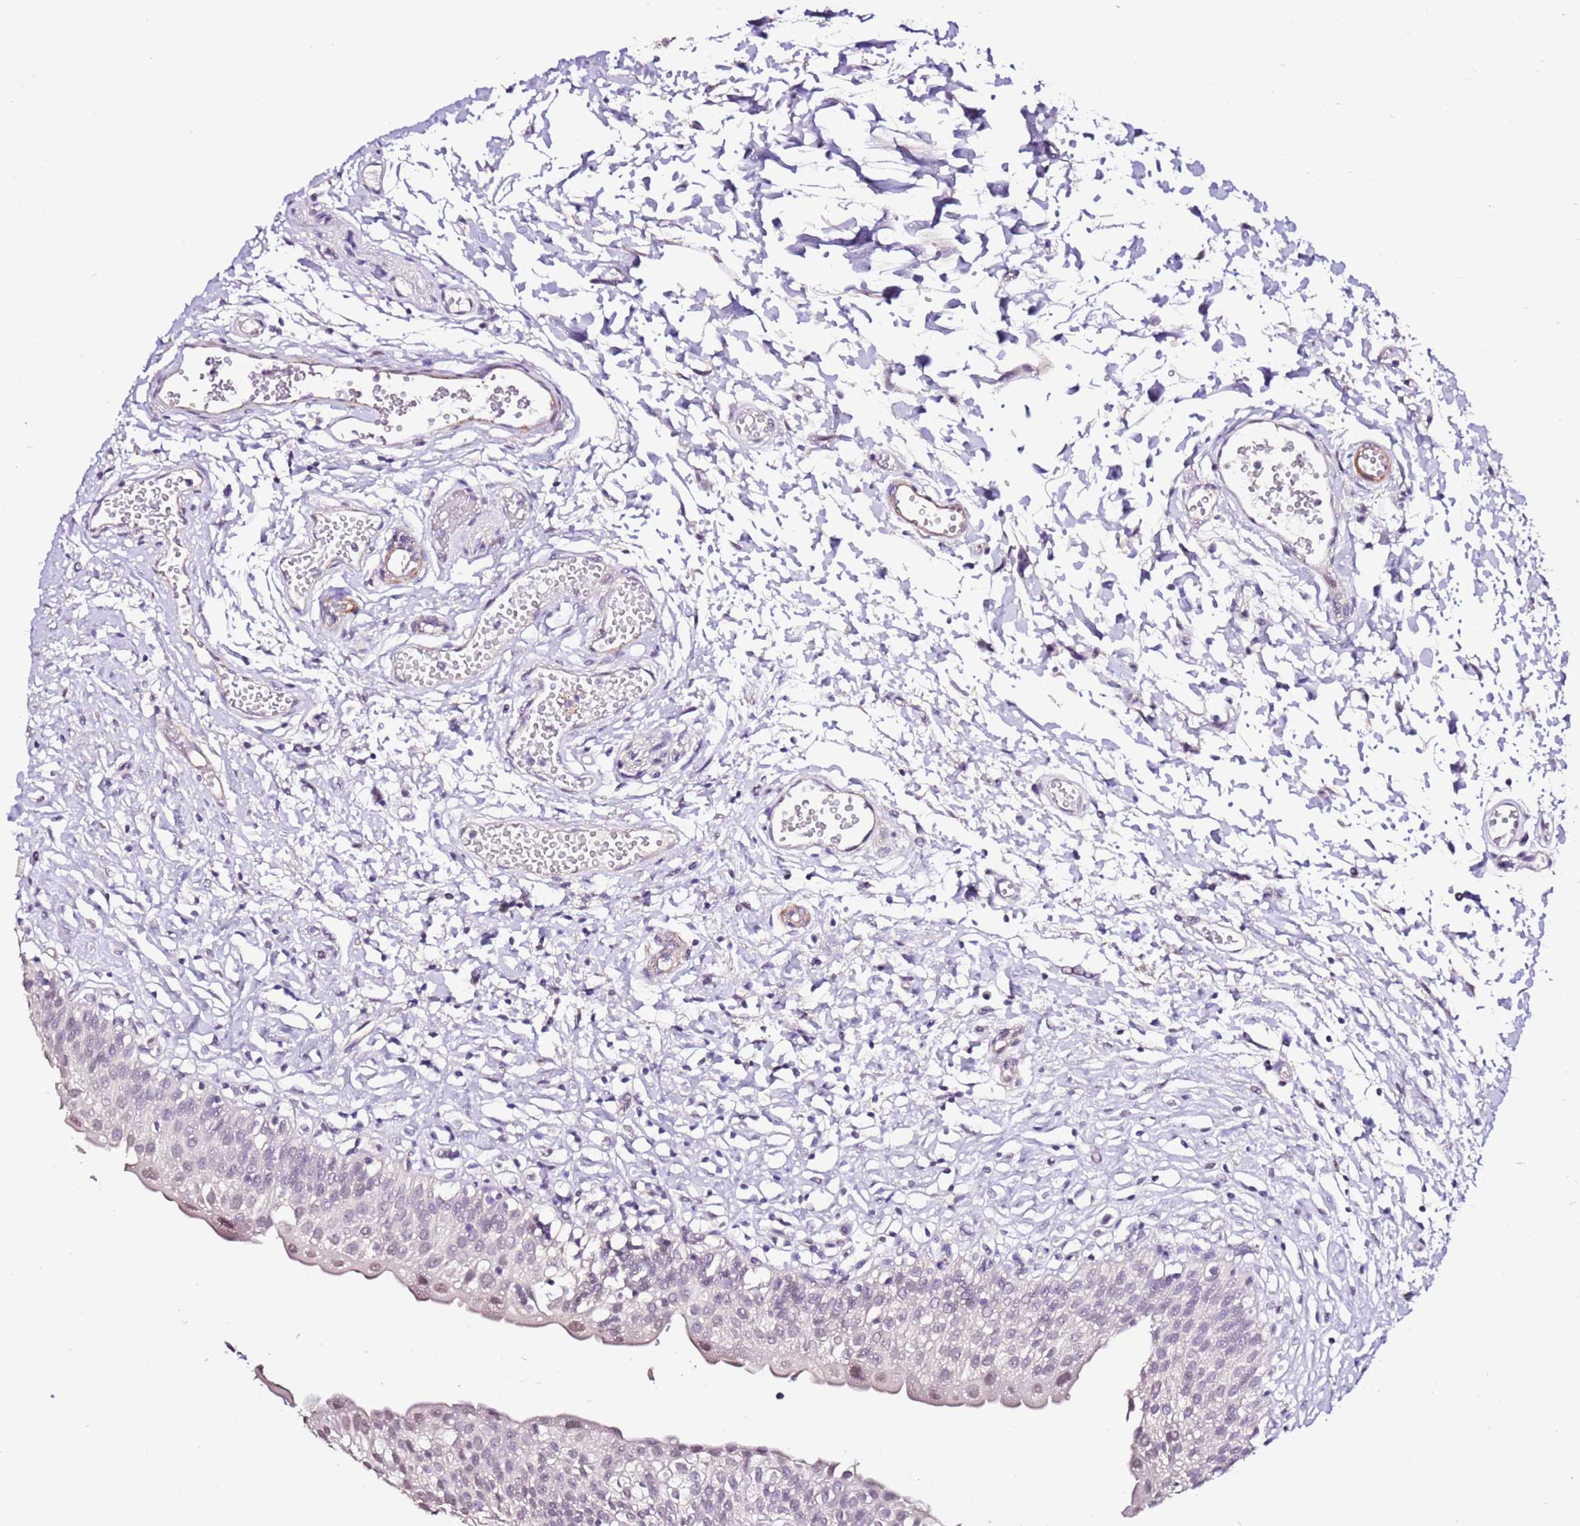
{"staining": {"intensity": "negative", "quantity": "none", "location": "none"}, "tissue": "urinary bladder", "cell_type": "Urothelial cells", "image_type": "normal", "snomed": [{"axis": "morphology", "description": "Normal tissue, NOS"}, {"axis": "topography", "description": "Urinary bladder"}], "caption": "IHC photomicrograph of unremarkable human urinary bladder stained for a protein (brown), which demonstrates no staining in urothelial cells.", "gene": "ART5", "patient": {"sex": "male", "age": 51}}